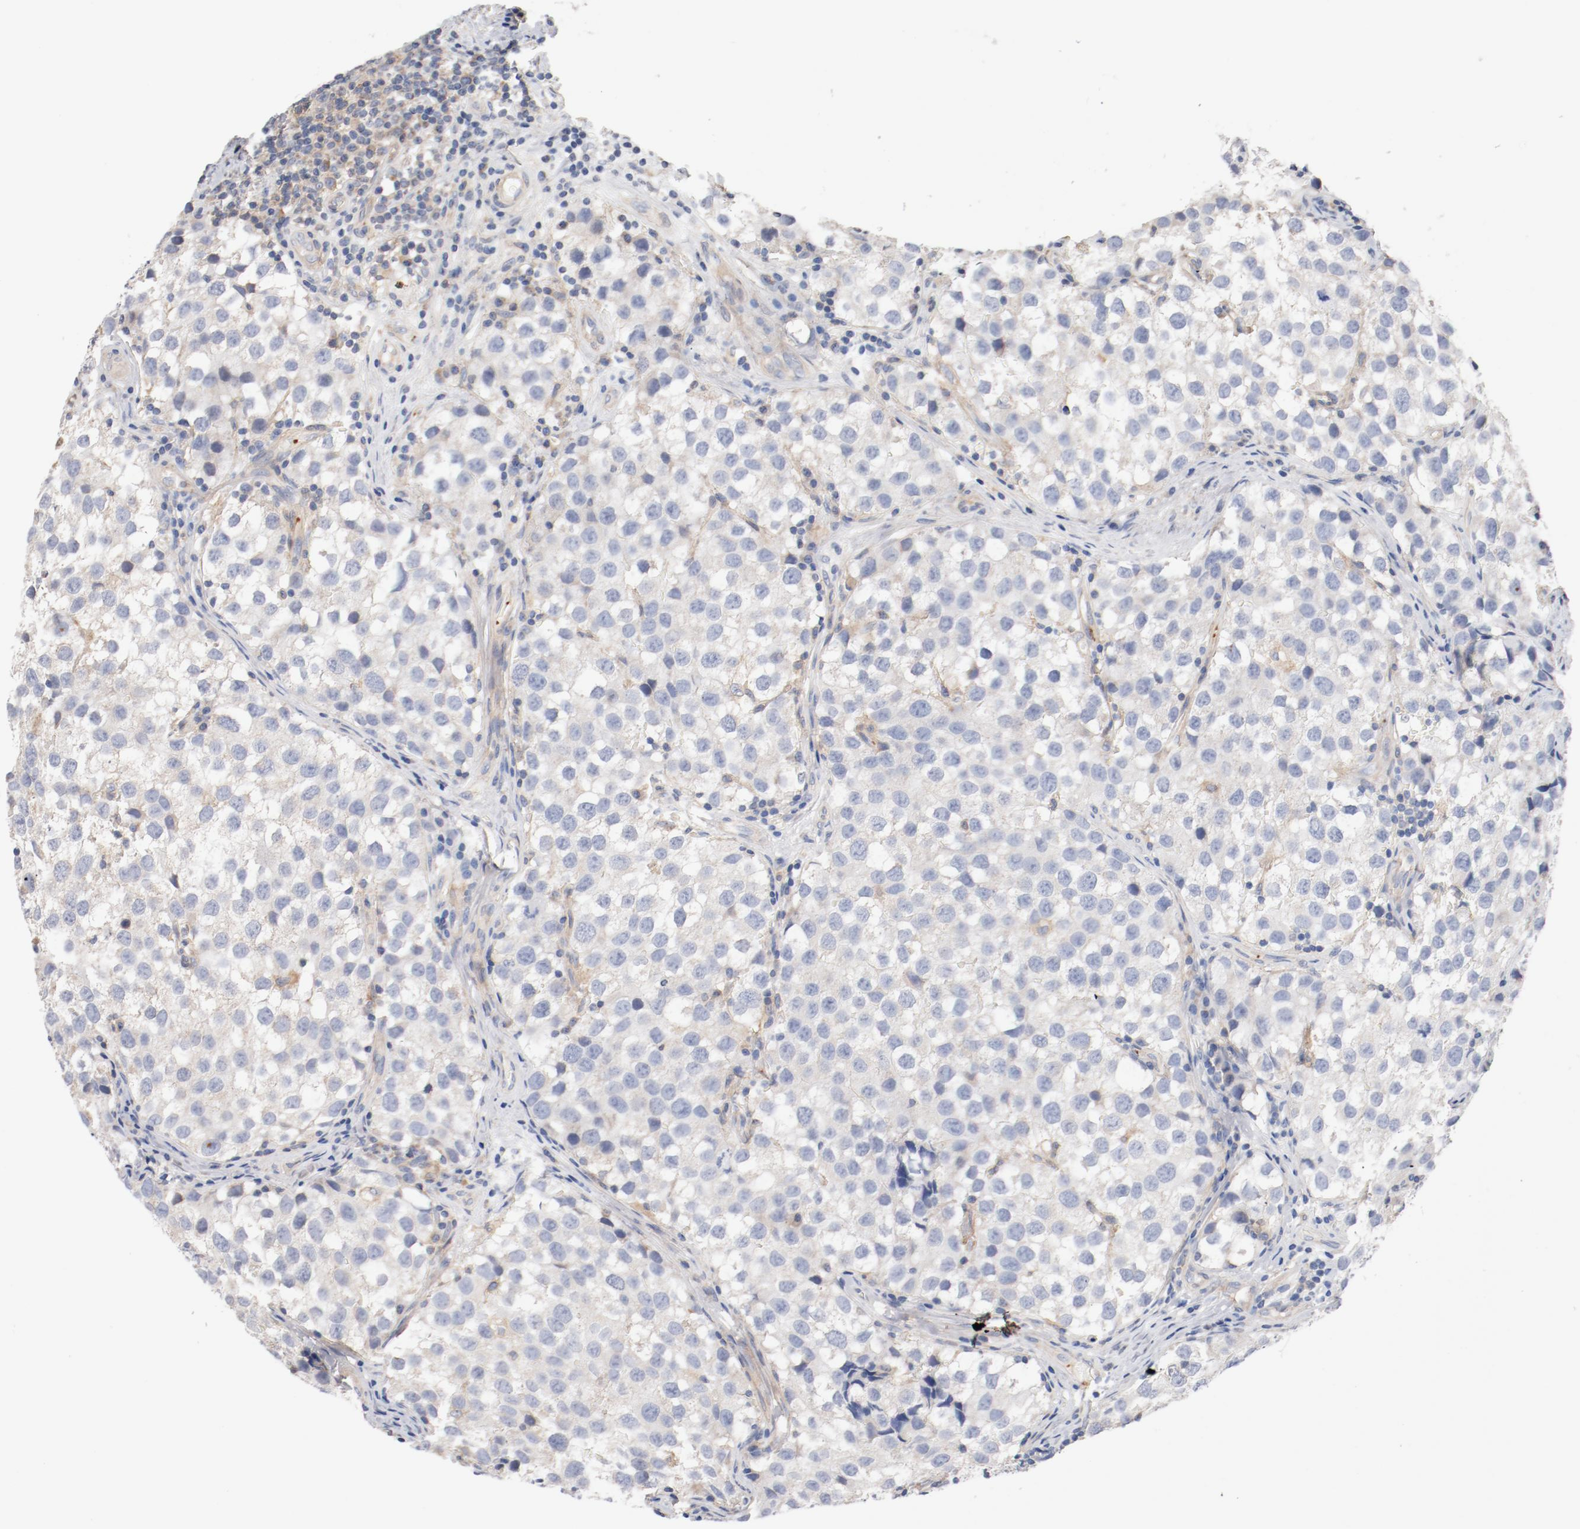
{"staining": {"intensity": "negative", "quantity": "none", "location": "none"}, "tissue": "testis cancer", "cell_type": "Tumor cells", "image_type": "cancer", "snomed": [{"axis": "morphology", "description": "Seminoma, NOS"}, {"axis": "topography", "description": "Testis"}], "caption": "This is an immunohistochemistry photomicrograph of human seminoma (testis). There is no staining in tumor cells.", "gene": "ILK", "patient": {"sex": "male", "age": 39}}